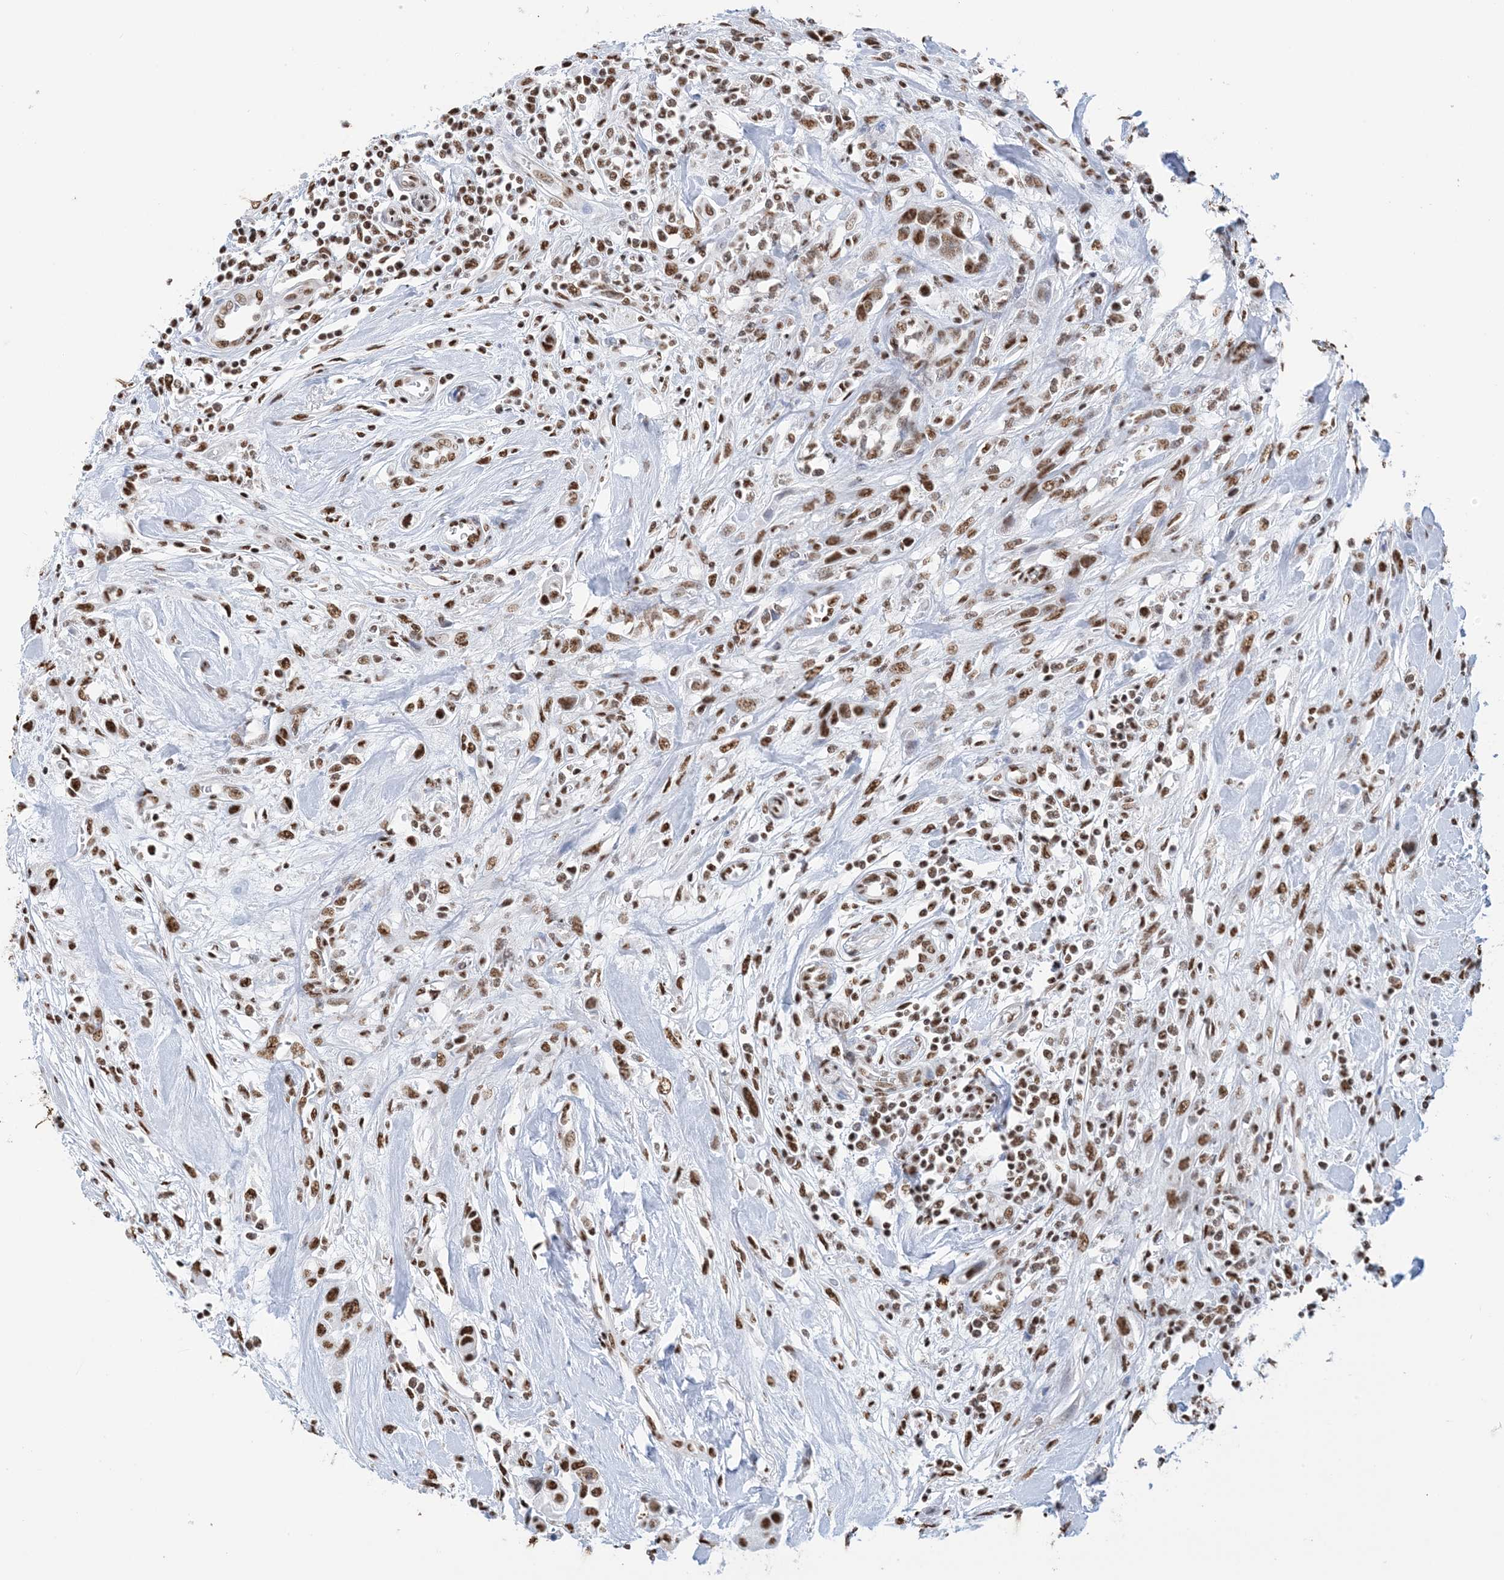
{"staining": {"intensity": "moderate", "quantity": ">75%", "location": "nuclear"}, "tissue": "urothelial cancer", "cell_type": "Tumor cells", "image_type": "cancer", "snomed": [{"axis": "morphology", "description": "Urothelial carcinoma, High grade"}, {"axis": "topography", "description": "Urinary bladder"}], "caption": "A micrograph of high-grade urothelial carcinoma stained for a protein shows moderate nuclear brown staining in tumor cells. (IHC, brightfield microscopy, high magnification).", "gene": "ZNF792", "patient": {"sex": "male", "age": 50}}